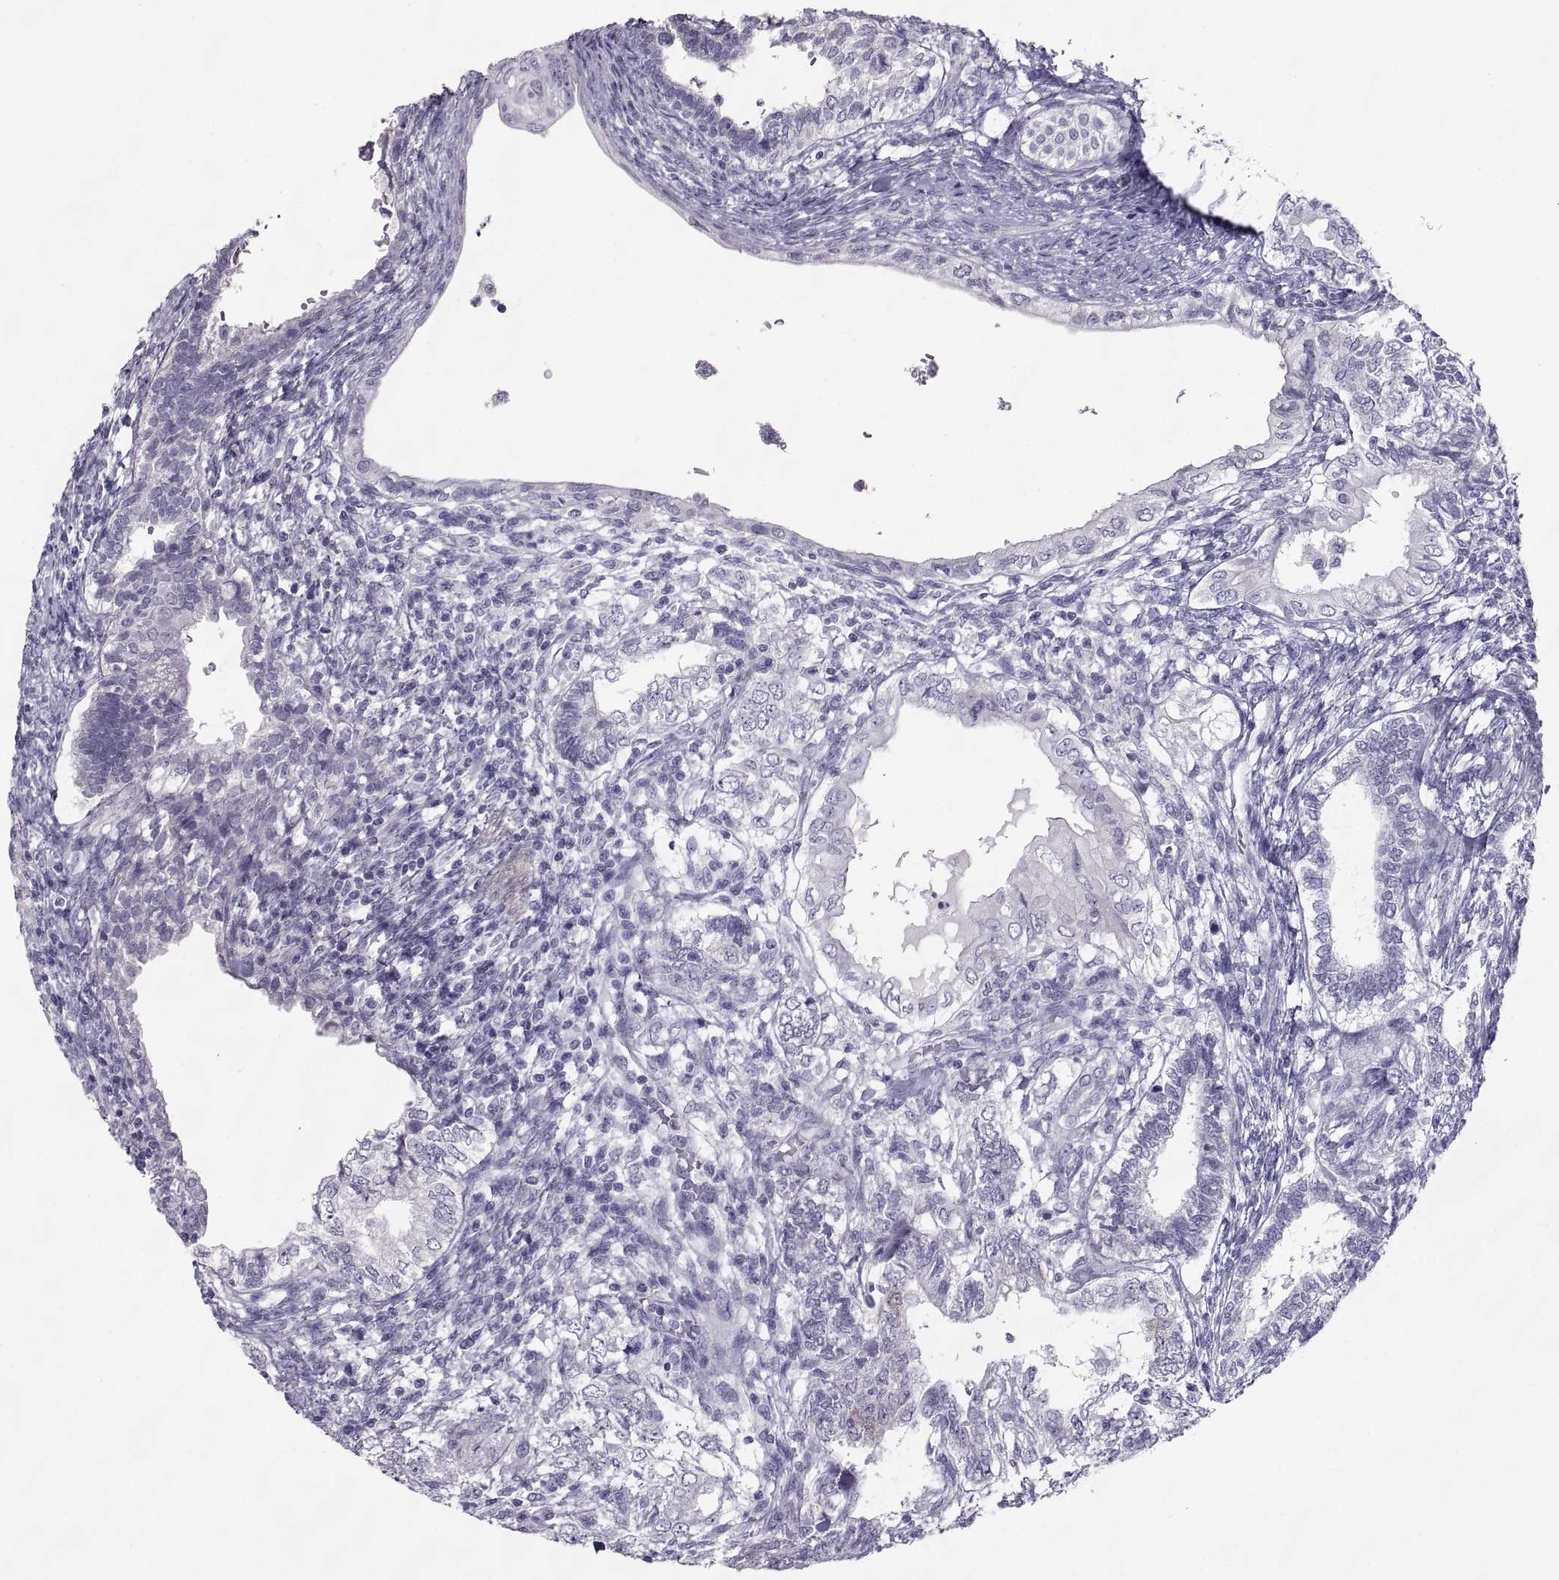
{"staining": {"intensity": "negative", "quantity": "none", "location": "none"}, "tissue": "testis cancer", "cell_type": "Tumor cells", "image_type": "cancer", "snomed": [{"axis": "morphology", "description": "Seminoma, NOS"}, {"axis": "morphology", "description": "Carcinoma, Embryonal, NOS"}, {"axis": "topography", "description": "Testis"}], "caption": "Protein analysis of testis cancer (seminoma) displays no significant staining in tumor cells. The staining is performed using DAB (3,3'-diaminobenzidine) brown chromogen with nuclei counter-stained in using hematoxylin.", "gene": "IGSF1", "patient": {"sex": "male", "age": 41}}